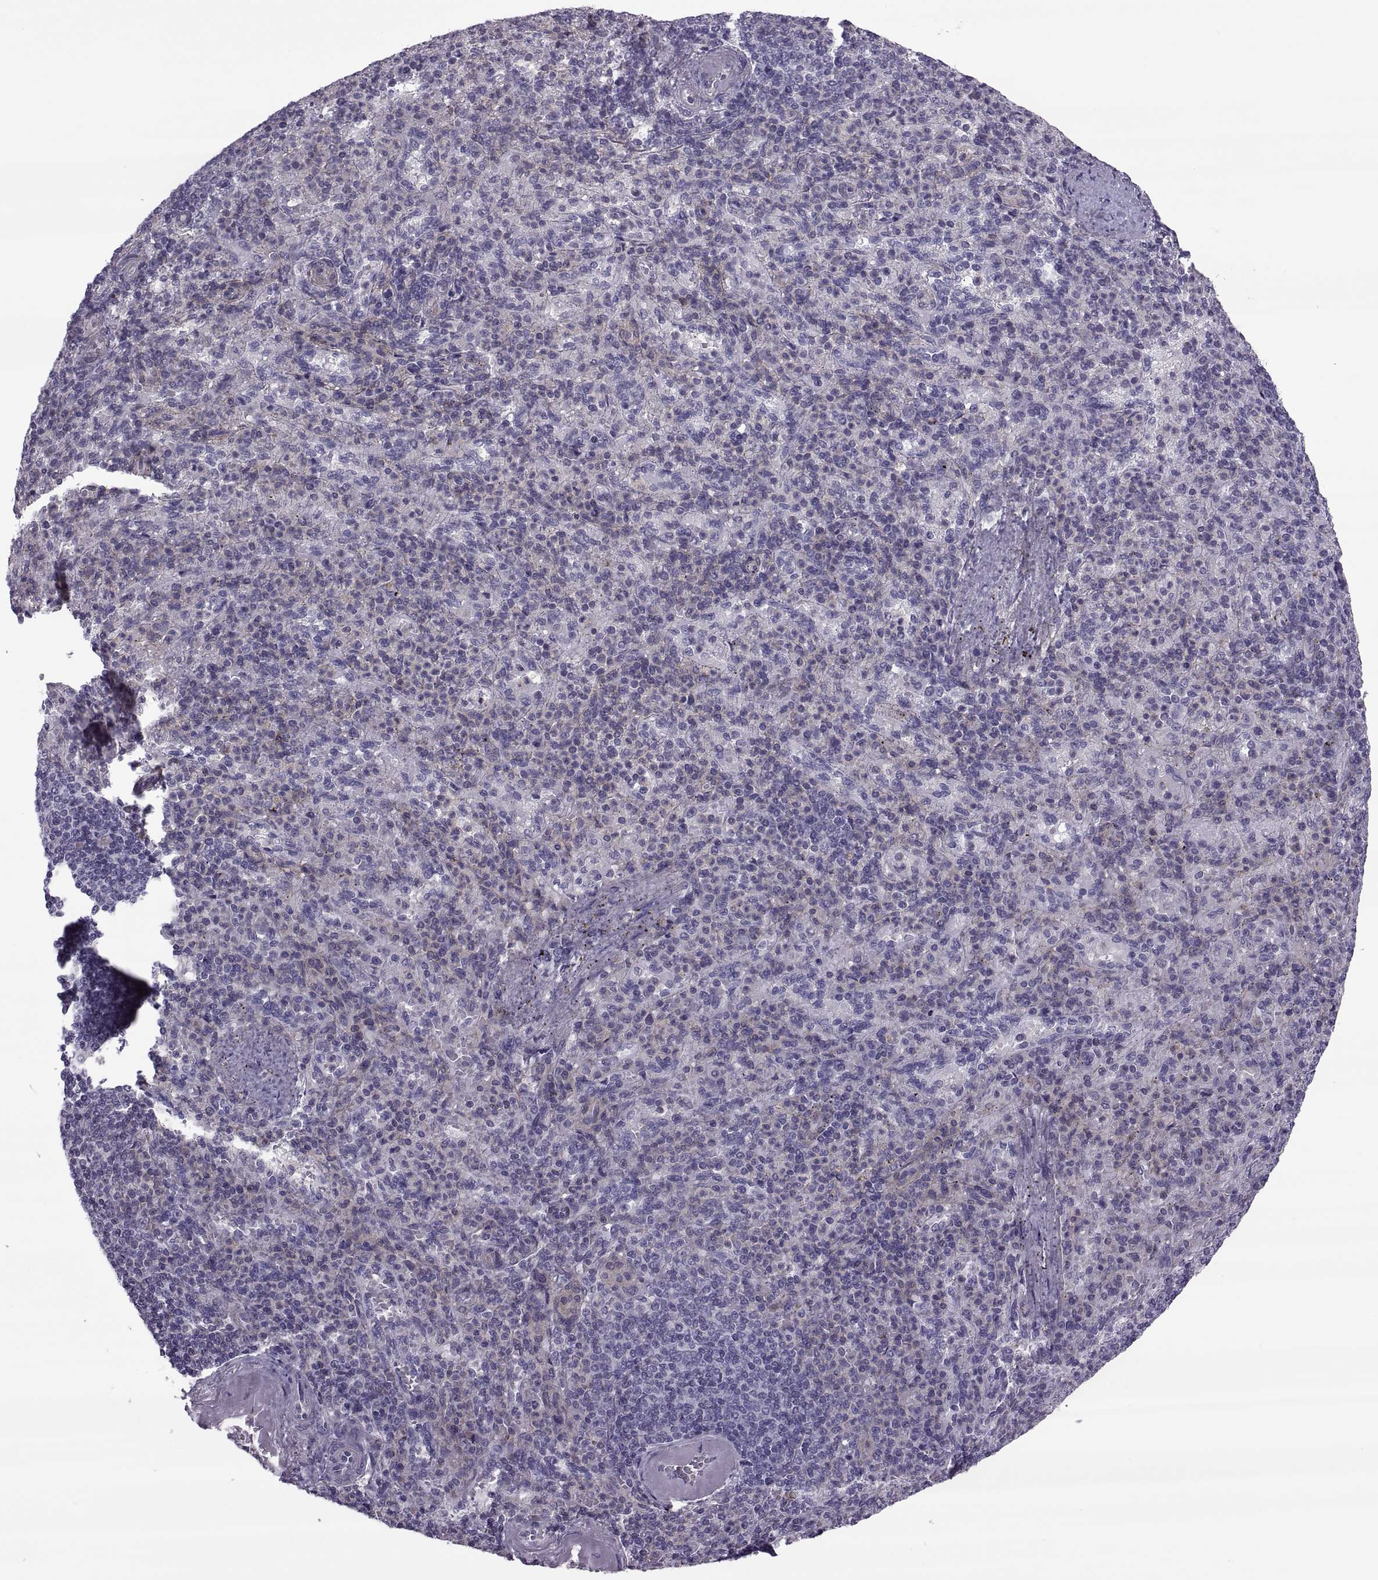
{"staining": {"intensity": "negative", "quantity": "none", "location": "none"}, "tissue": "spleen", "cell_type": "Cells in red pulp", "image_type": "normal", "snomed": [{"axis": "morphology", "description": "Normal tissue, NOS"}, {"axis": "topography", "description": "Spleen"}], "caption": "This is a photomicrograph of immunohistochemistry (IHC) staining of benign spleen, which shows no staining in cells in red pulp.", "gene": "ODF3", "patient": {"sex": "female", "age": 74}}